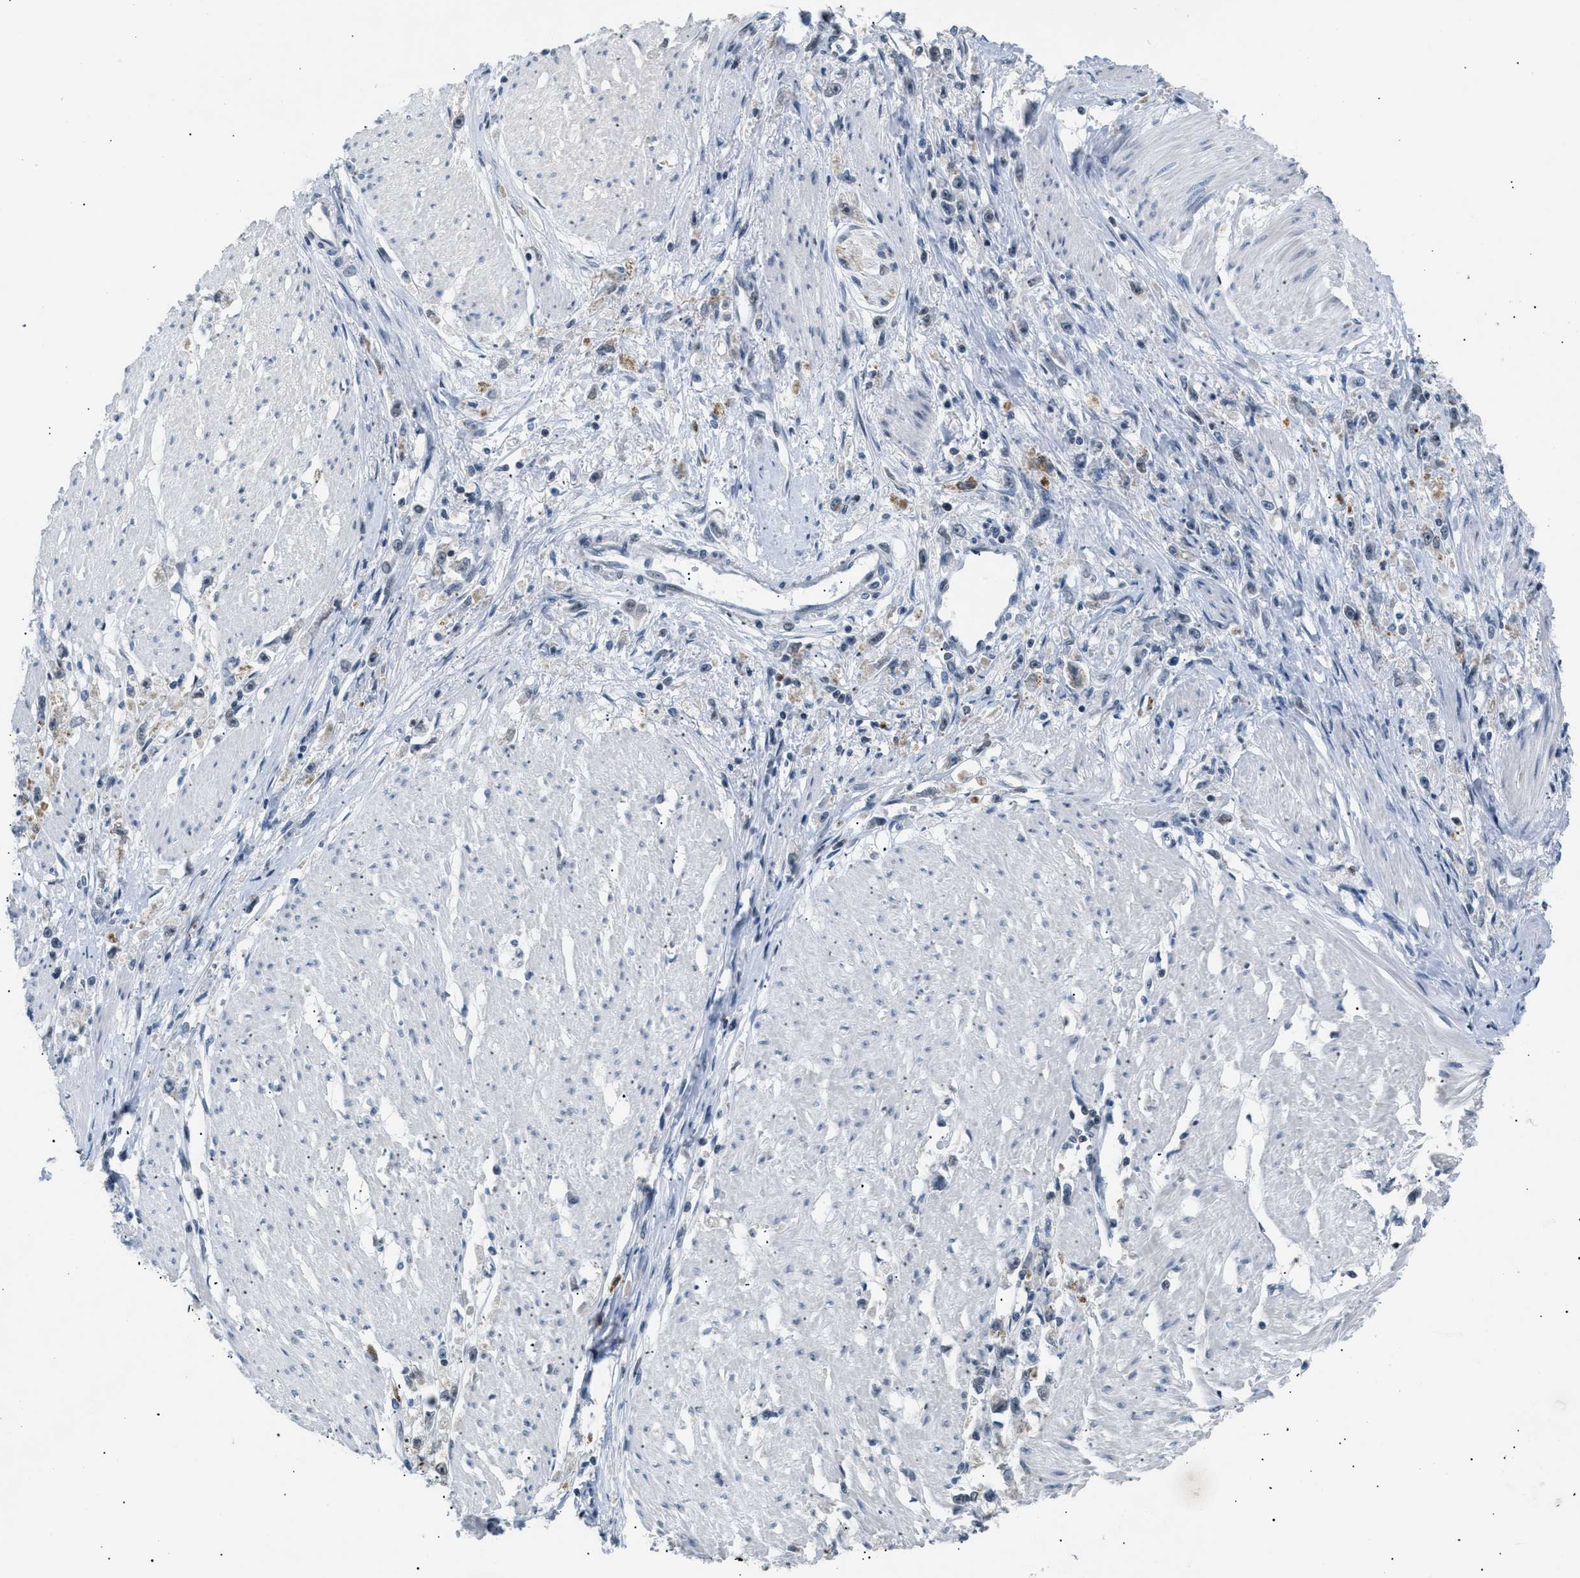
{"staining": {"intensity": "moderate", "quantity": "<25%", "location": "cytoplasmic/membranous"}, "tissue": "stomach cancer", "cell_type": "Tumor cells", "image_type": "cancer", "snomed": [{"axis": "morphology", "description": "Adenocarcinoma, NOS"}, {"axis": "topography", "description": "Stomach"}], "caption": "Human stomach cancer stained for a protein (brown) shows moderate cytoplasmic/membranous positive expression in approximately <25% of tumor cells.", "gene": "KCNC3", "patient": {"sex": "female", "age": 59}}